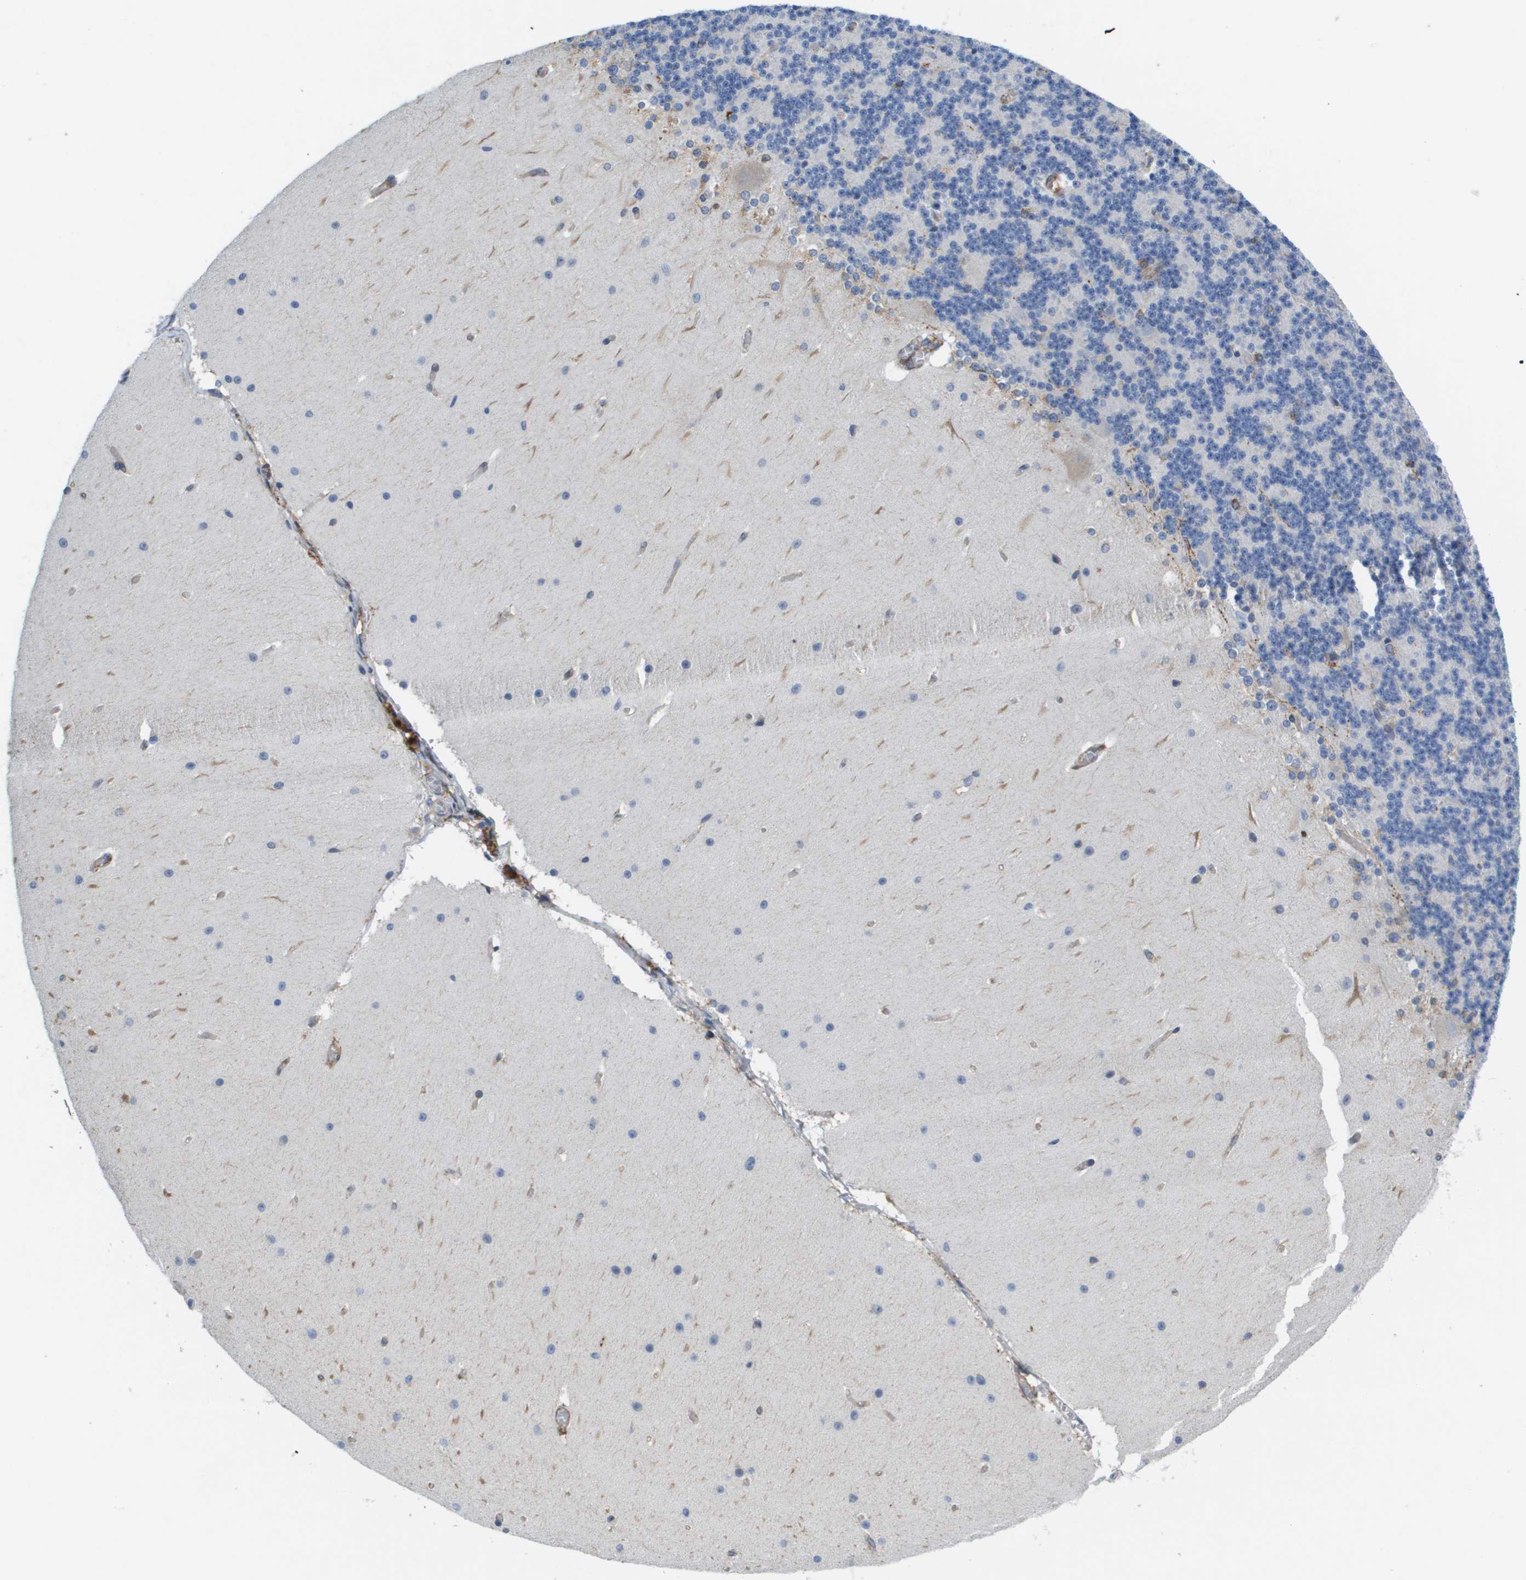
{"staining": {"intensity": "moderate", "quantity": "<25%", "location": "cytoplasmic/membranous"}, "tissue": "cerebellum", "cell_type": "Cells in granular layer", "image_type": "normal", "snomed": [{"axis": "morphology", "description": "Normal tissue, NOS"}, {"axis": "topography", "description": "Cerebellum"}], "caption": "Brown immunohistochemical staining in normal cerebellum demonstrates moderate cytoplasmic/membranous expression in approximately <25% of cells in granular layer.", "gene": "ST3GAL2", "patient": {"sex": "female", "age": 19}}